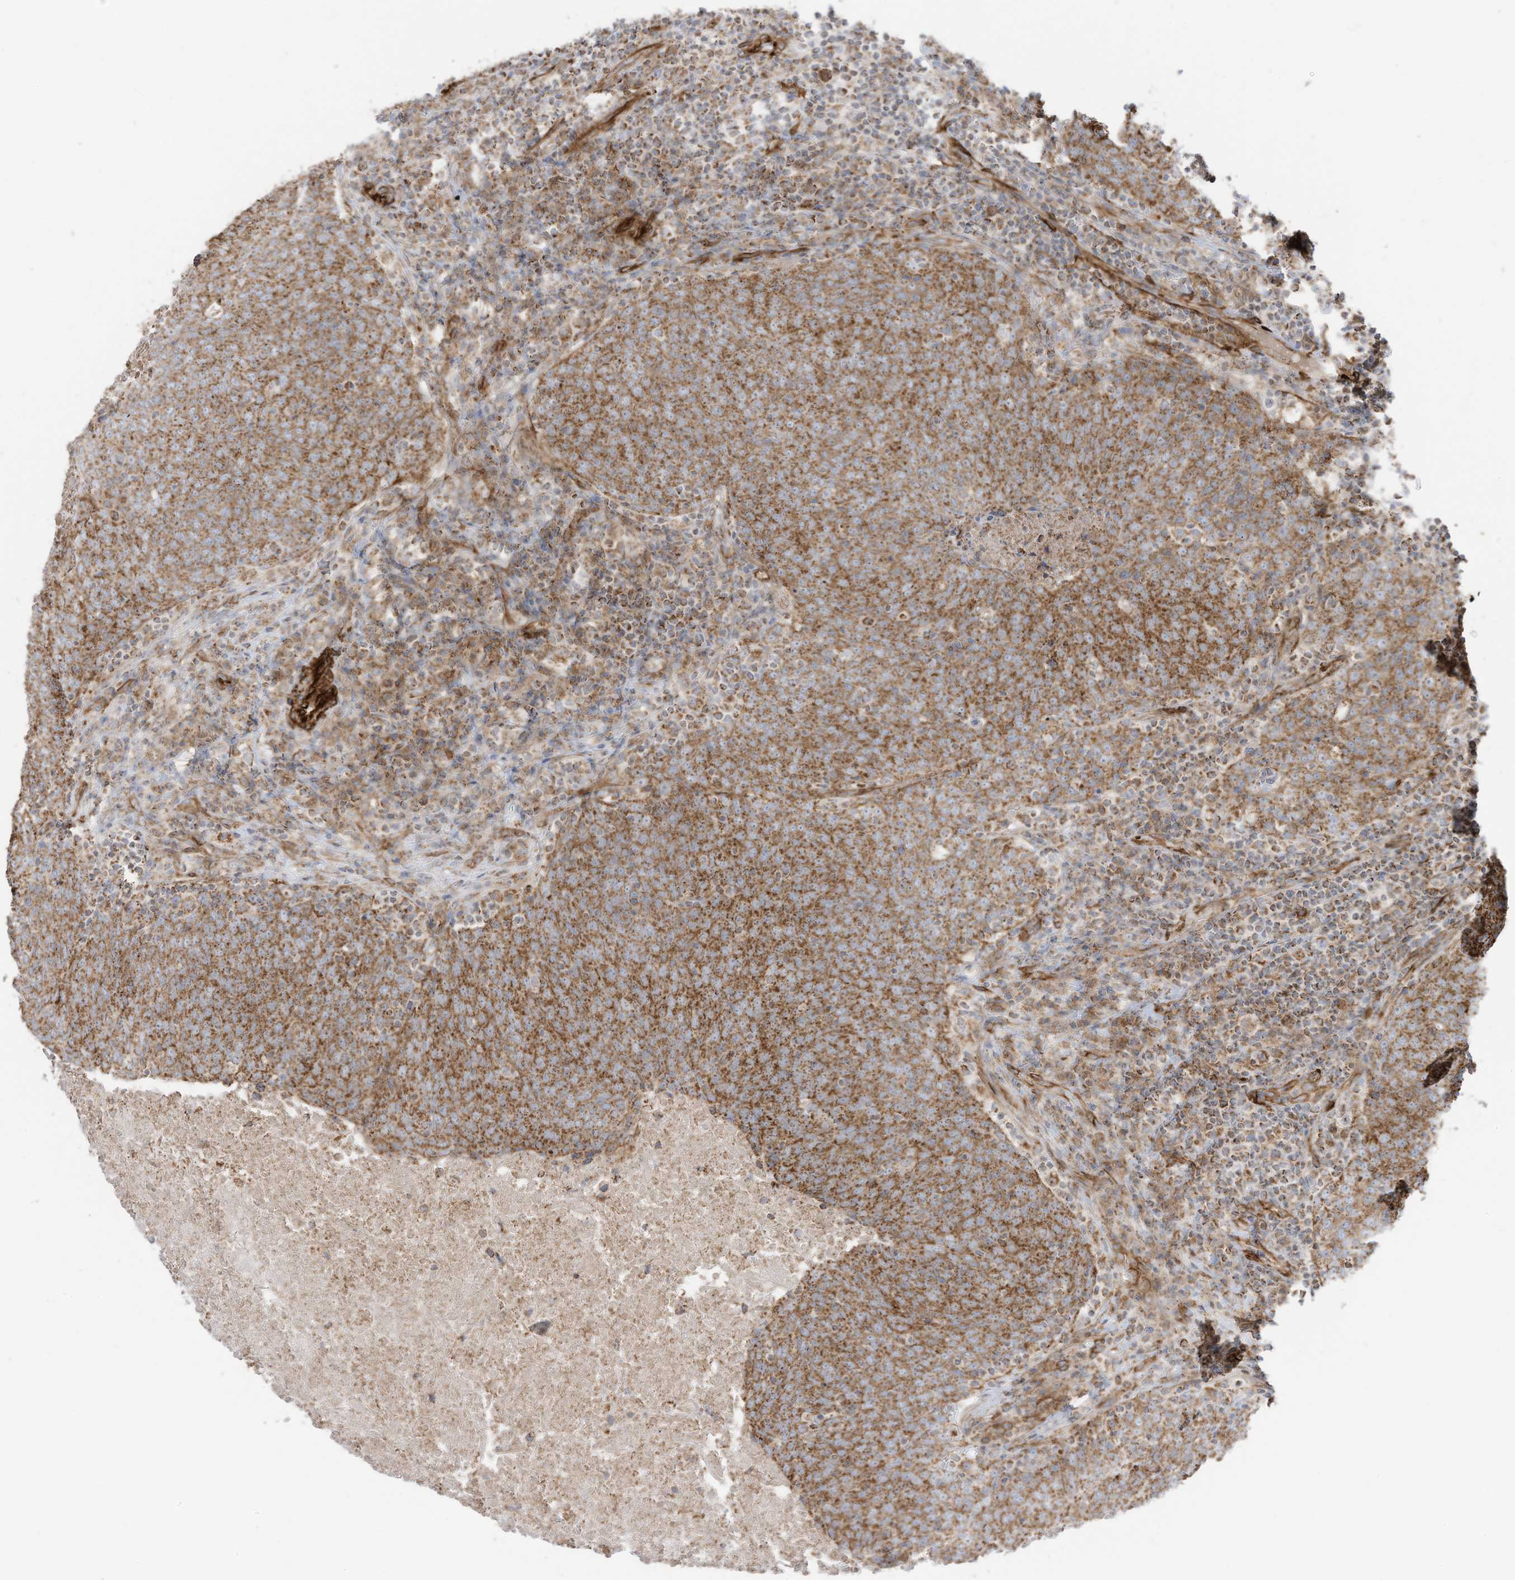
{"staining": {"intensity": "moderate", "quantity": ">75%", "location": "cytoplasmic/membranous"}, "tissue": "head and neck cancer", "cell_type": "Tumor cells", "image_type": "cancer", "snomed": [{"axis": "morphology", "description": "Squamous cell carcinoma, NOS"}, {"axis": "morphology", "description": "Squamous cell carcinoma, metastatic, NOS"}, {"axis": "topography", "description": "Lymph node"}, {"axis": "topography", "description": "Head-Neck"}], "caption": "This is a photomicrograph of immunohistochemistry staining of head and neck squamous cell carcinoma, which shows moderate expression in the cytoplasmic/membranous of tumor cells.", "gene": "ABCB7", "patient": {"sex": "male", "age": 62}}